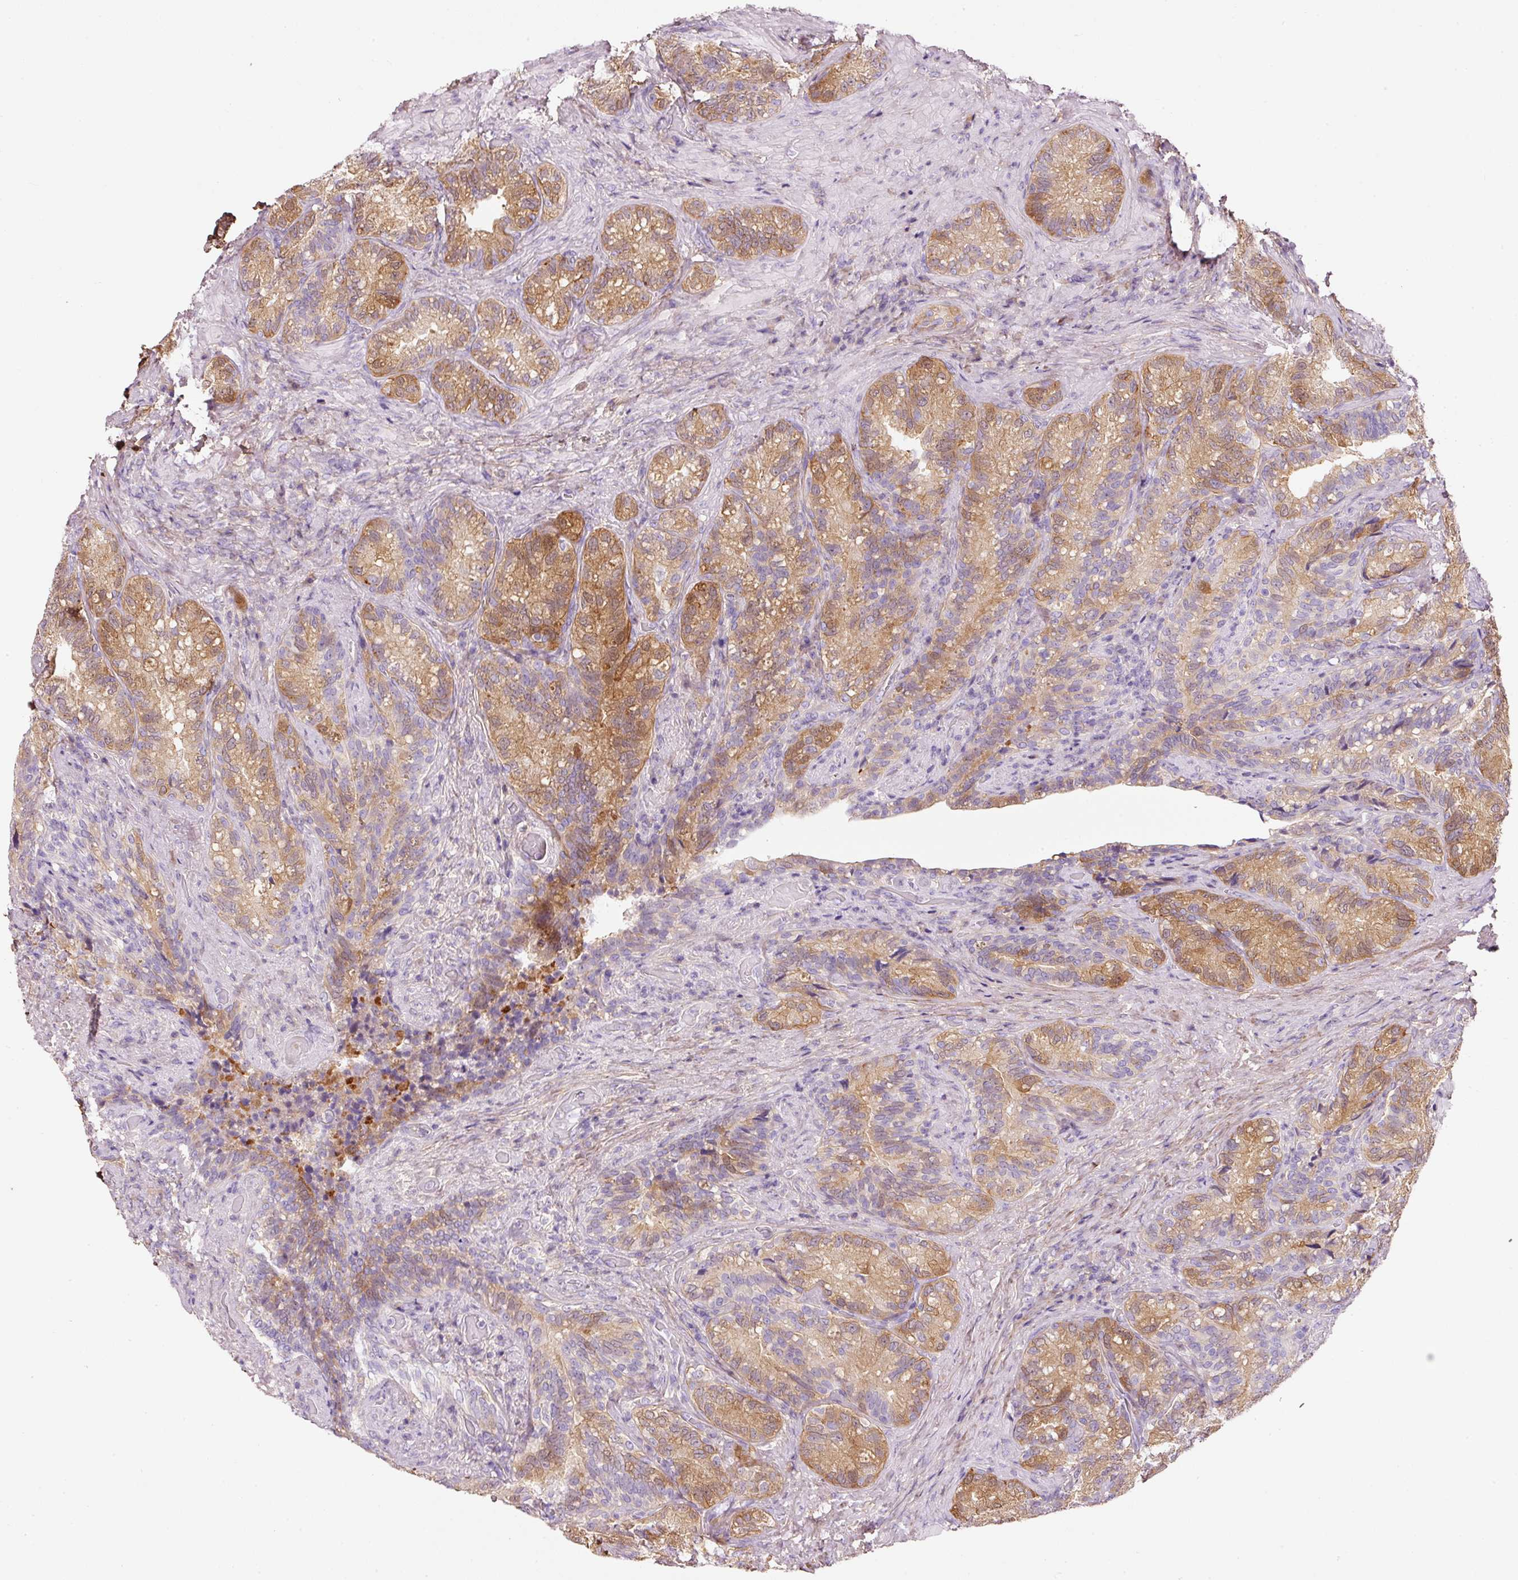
{"staining": {"intensity": "moderate", "quantity": "25%-75%", "location": "cytoplasmic/membranous"}, "tissue": "seminal vesicle", "cell_type": "Glandular cells", "image_type": "normal", "snomed": [{"axis": "morphology", "description": "Normal tissue, NOS"}, {"axis": "topography", "description": "Seminal veicle"}], "caption": "Protein expression analysis of normal human seminal vesicle reveals moderate cytoplasmic/membranous expression in about 25%-75% of glandular cells.", "gene": "SOS2", "patient": {"sex": "male", "age": 68}}